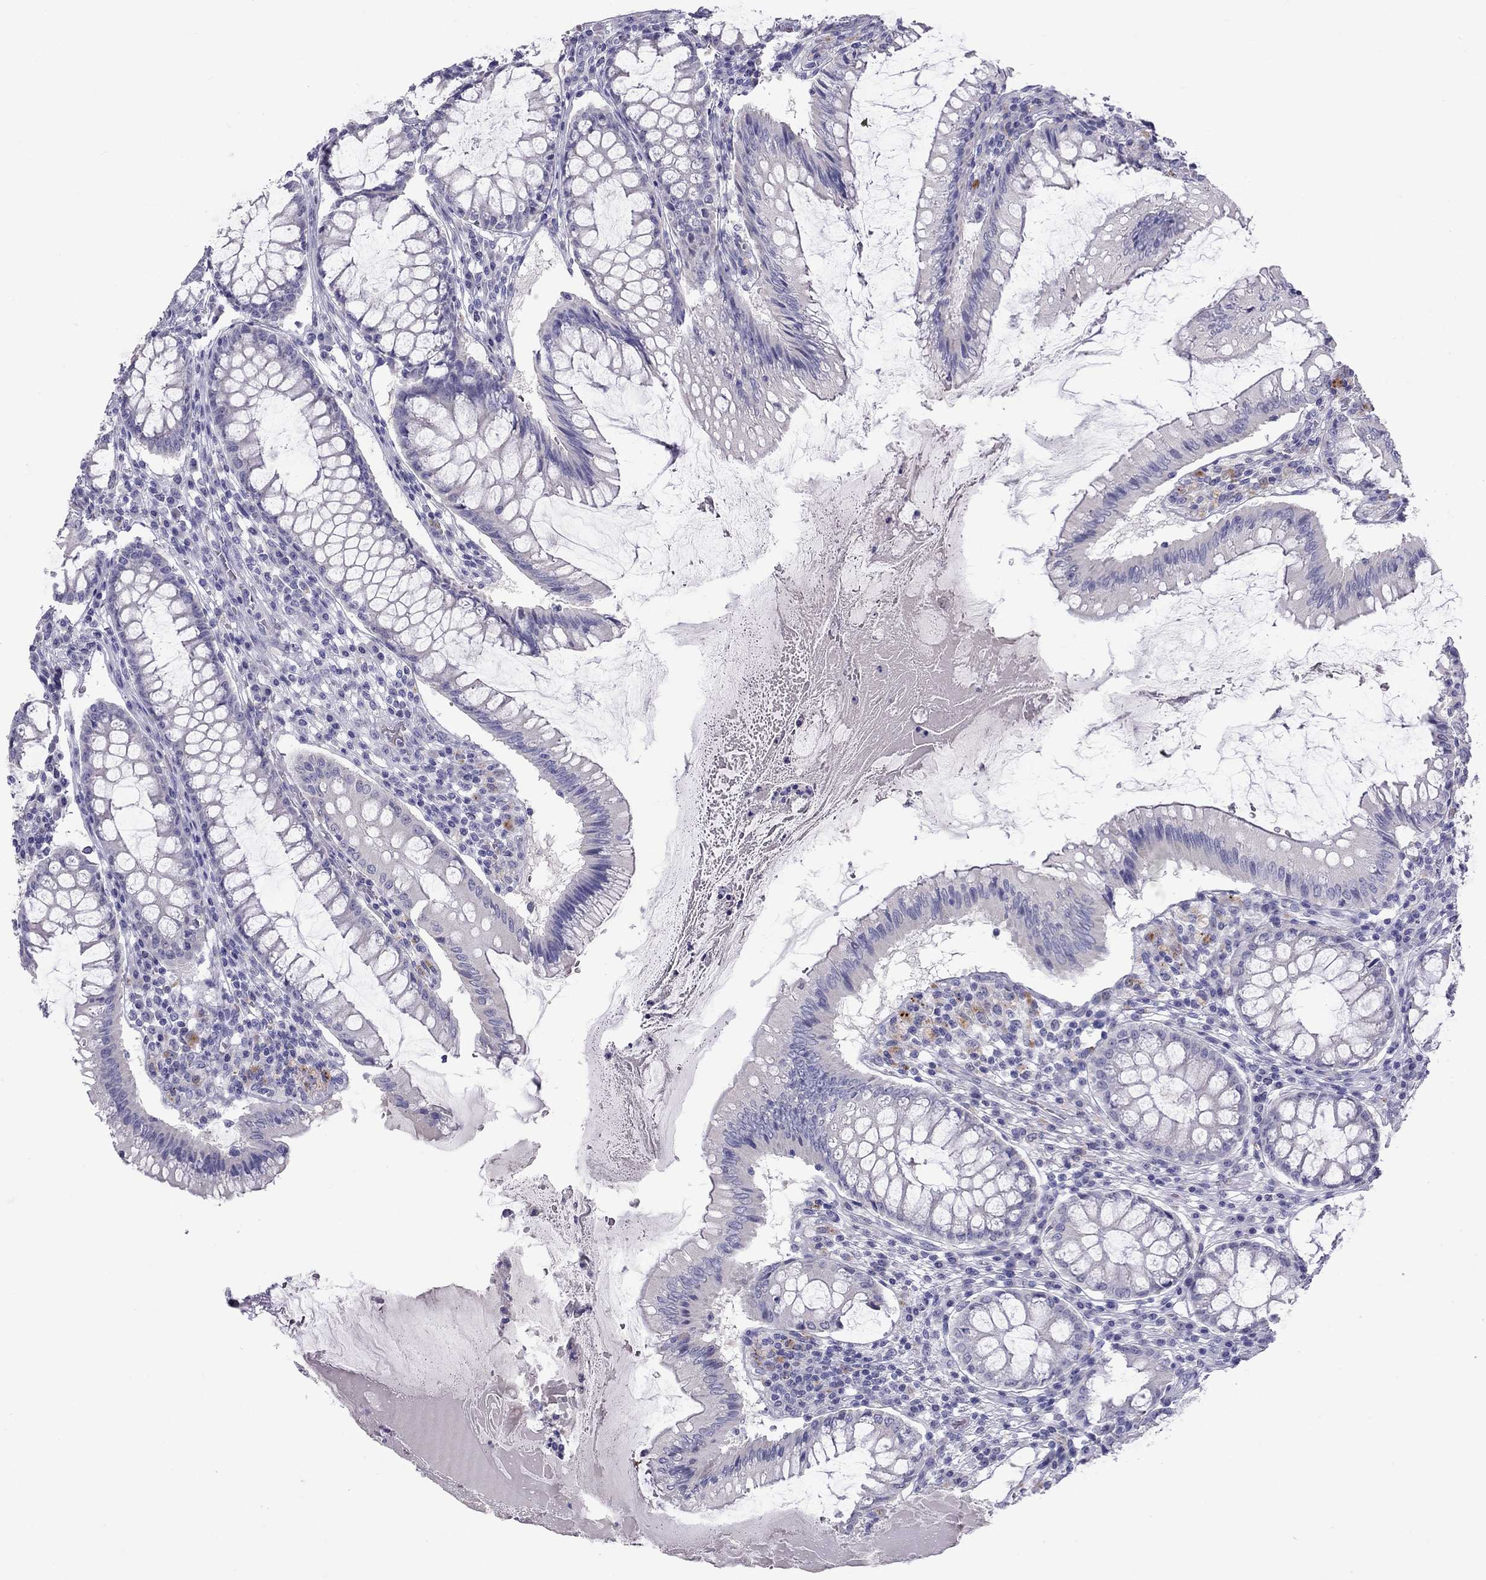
{"staining": {"intensity": "negative", "quantity": "none", "location": "none"}, "tissue": "colorectal cancer", "cell_type": "Tumor cells", "image_type": "cancer", "snomed": [{"axis": "morphology", "description": "Adenocarcinoma, NOS"}, {"axis": "topography", "description": "Colon"}], "caption": "This is a photomicrograph of immunohistochemistry (IHC) staining of colorectal cancer (adenocarcinoma), which shows no expression in tumor cells. (DAB immunohistochemistry (IHC) with hematoxylin counter stain).", "gene": "MUC16", "patient": {"sex": "female", "age": 70}}